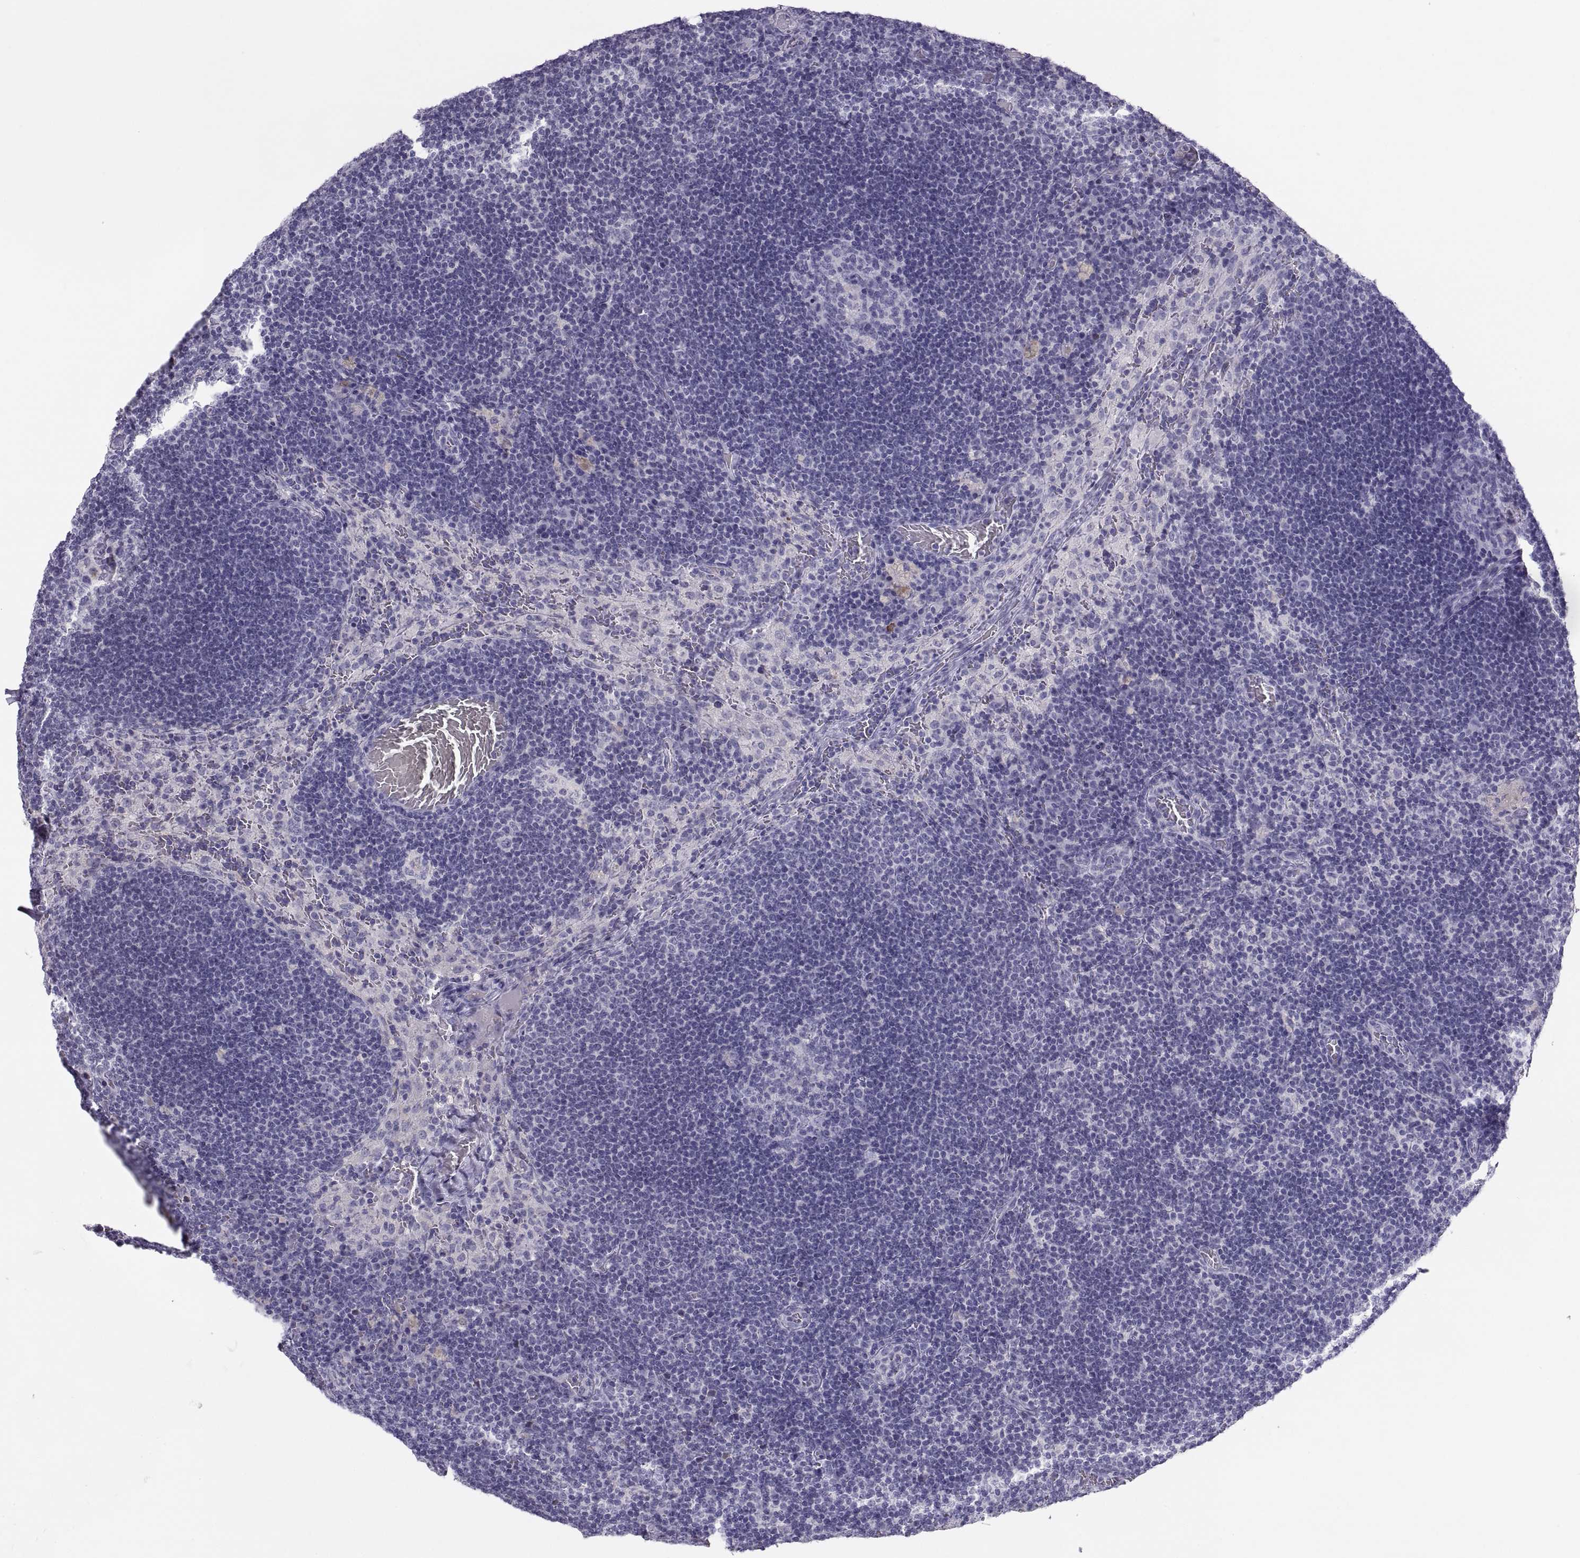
{"staining": {"intensity": "negative", "quantity": "none", "location": "none"}, "tissue": "lymph node", "cell_type": "Germinal center cells", "image_type": "normal", "snomed": [{"axis": "morphology", "description": "Normal tissue, NOS"}, {"axis": "topography", "description": "Lymph node"}], "caption": "High power microscopy photomicrograph of an immunohistochemistry (IHC) image of normal lymph node, revealing no significant expression in germinal center cells.", "gene": "MAGEB2", "patient": {"sex": "male", "age": 63}}